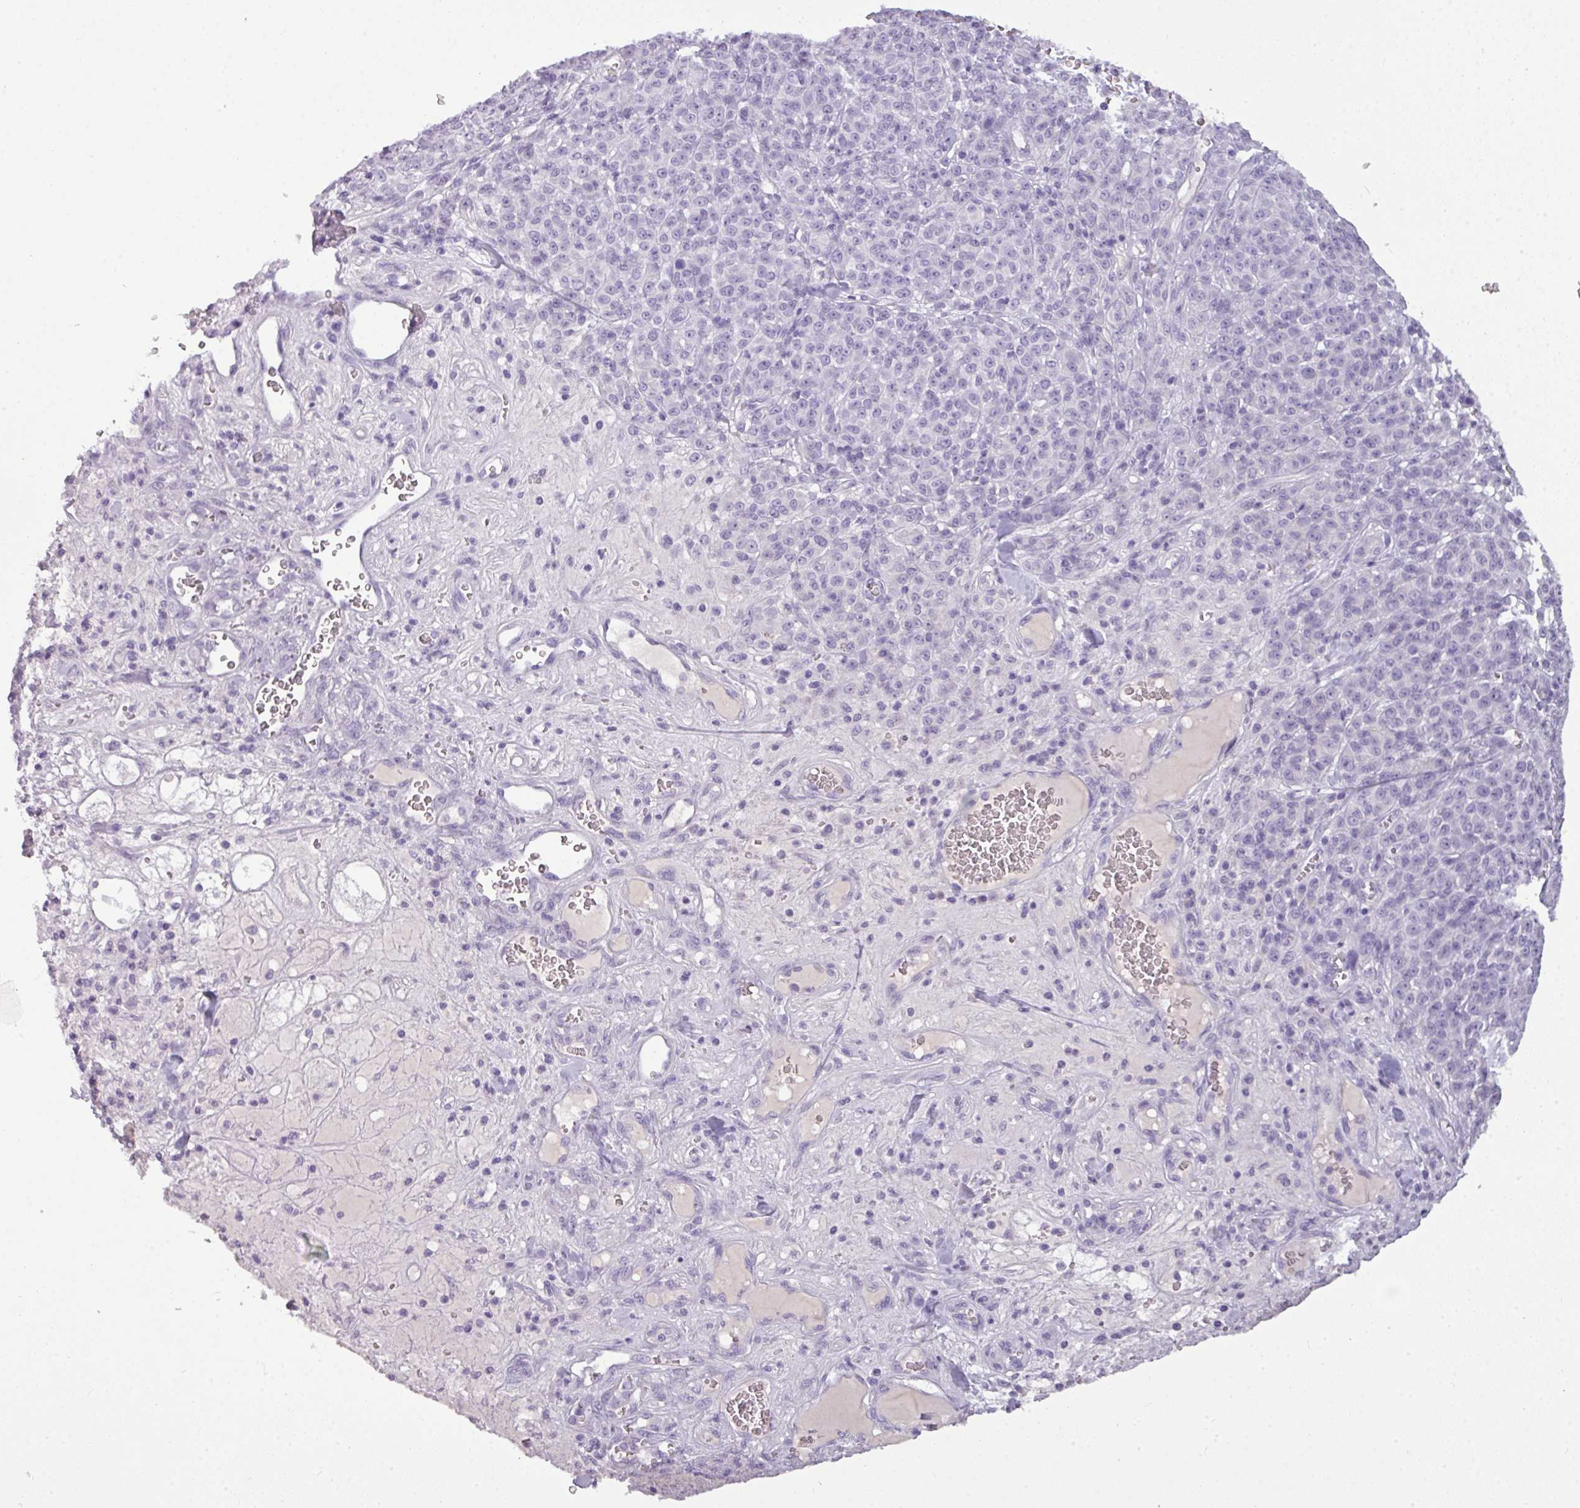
{"staining": {"intensity": "negative", "quantity": "none", "location": "none"}, "tissue": "melanoma", "cell_type": "Tumor cells", "image_type": "cancer", "snomed": [{"axis": "morphology", "description": "Normal tissue, NOS"}, {"axis": "morphology", "description": "Malignant melanoma, NOS"}, {"axis": "topography", "description": "Skin"}], "caption": "The immunohistochemistry (IHC) histopathology image has no significant staining in tumor cells of malignant melanoma tissue.", "gene": "TMEM91", "patient": {"sex": "female", "age": 34}}